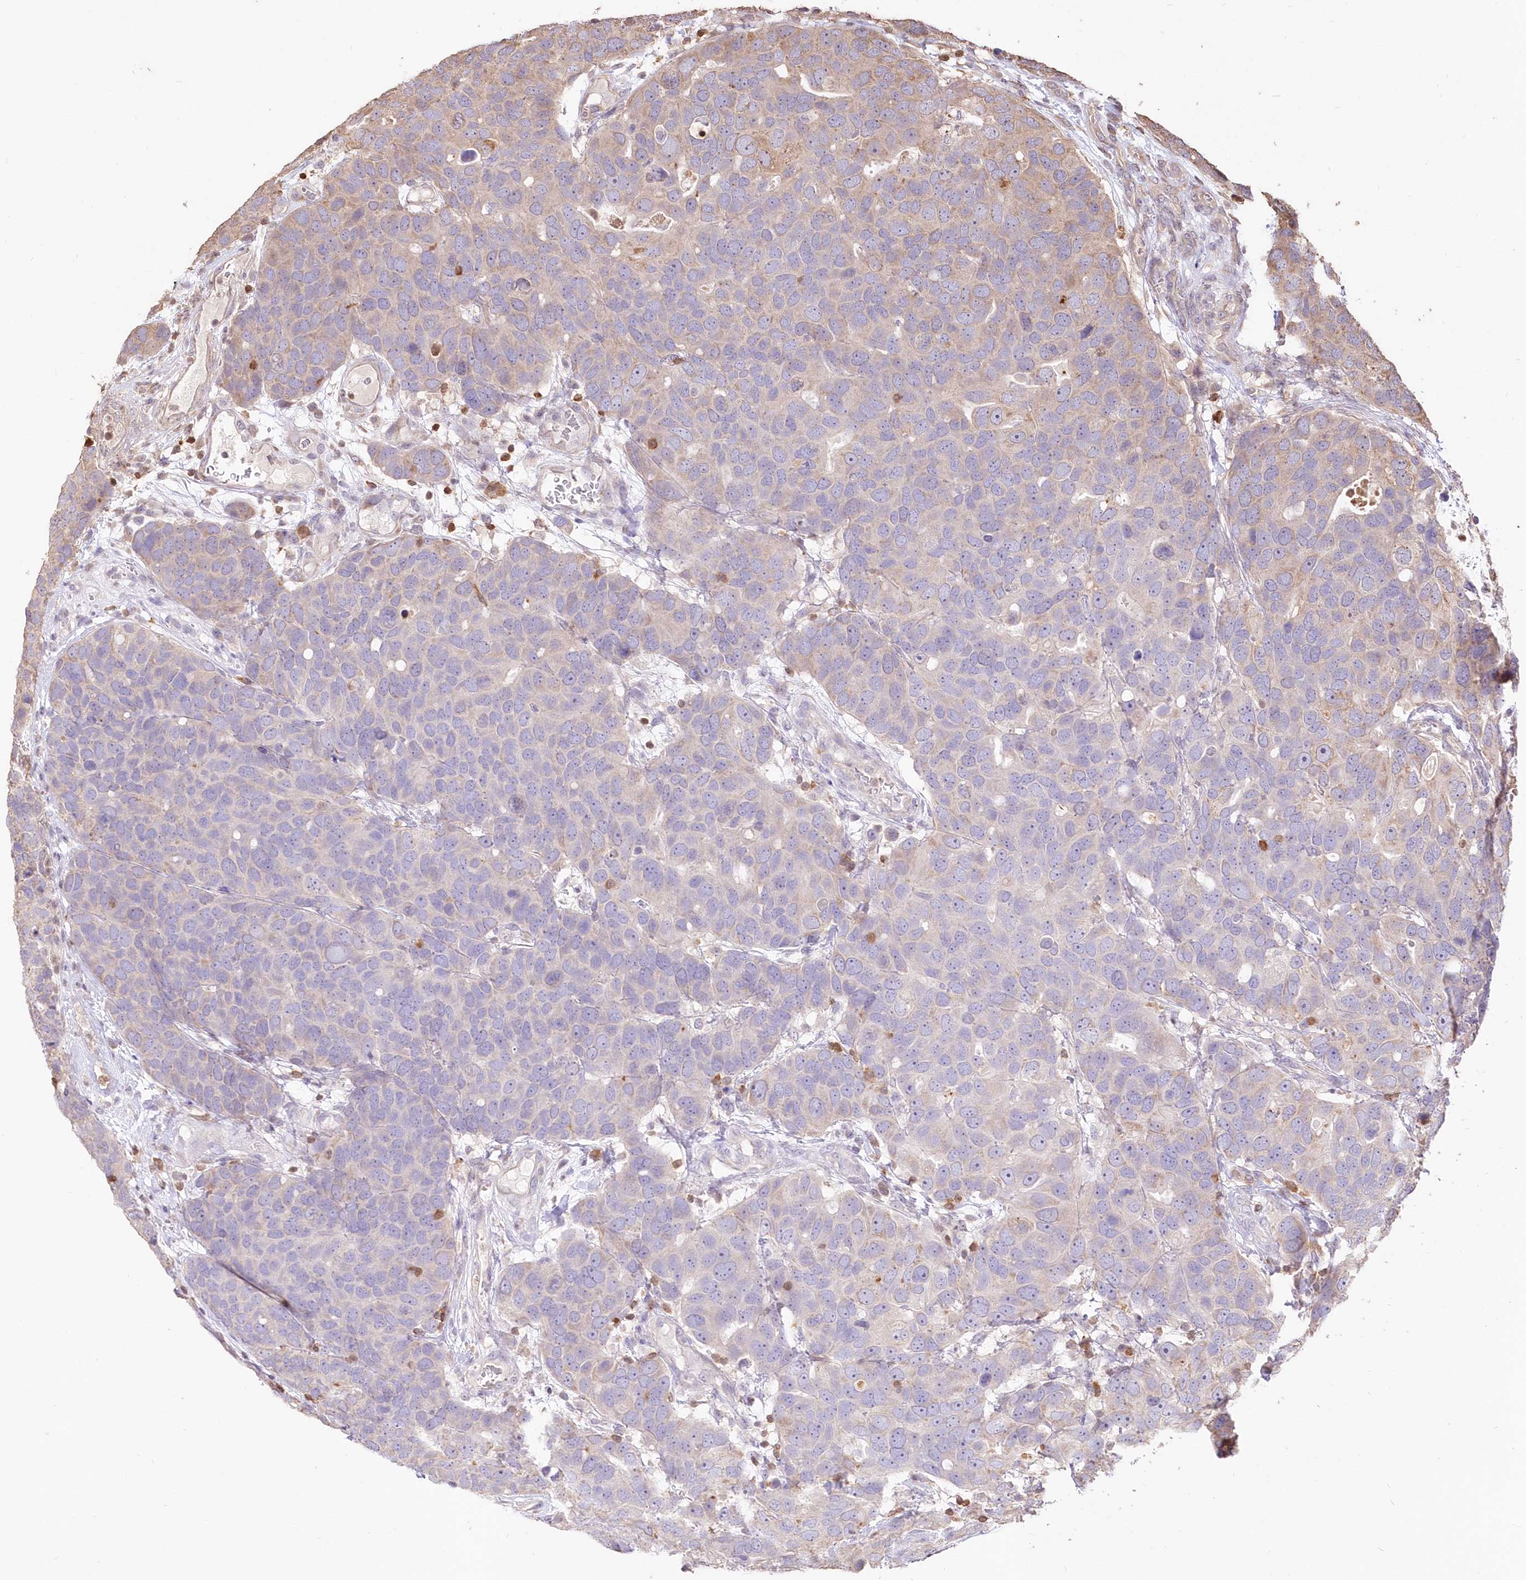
{"staining": {"intensity": "negative", "quantity": "none", "location": "none"}, "tissue": "breast cancer", "cell_type": "Tumor cells", "image_type": "cancer", "snomed": [{"axis": "morphology", "description": "Duct carcinoma"}, {"axis": "topography", "description": "Breast"}], "caption": "Protein analysis of breast infiltrating ductal carcinoma reveals no significant positivity in tumor cells. The staining is performed using DAB (3,3'-diaminobenzidine) brown chromogen with nuclei counter-stained in using hematoxylin.", "gene": "STK17B", "patient": {"sex": "female", "age": 83}}